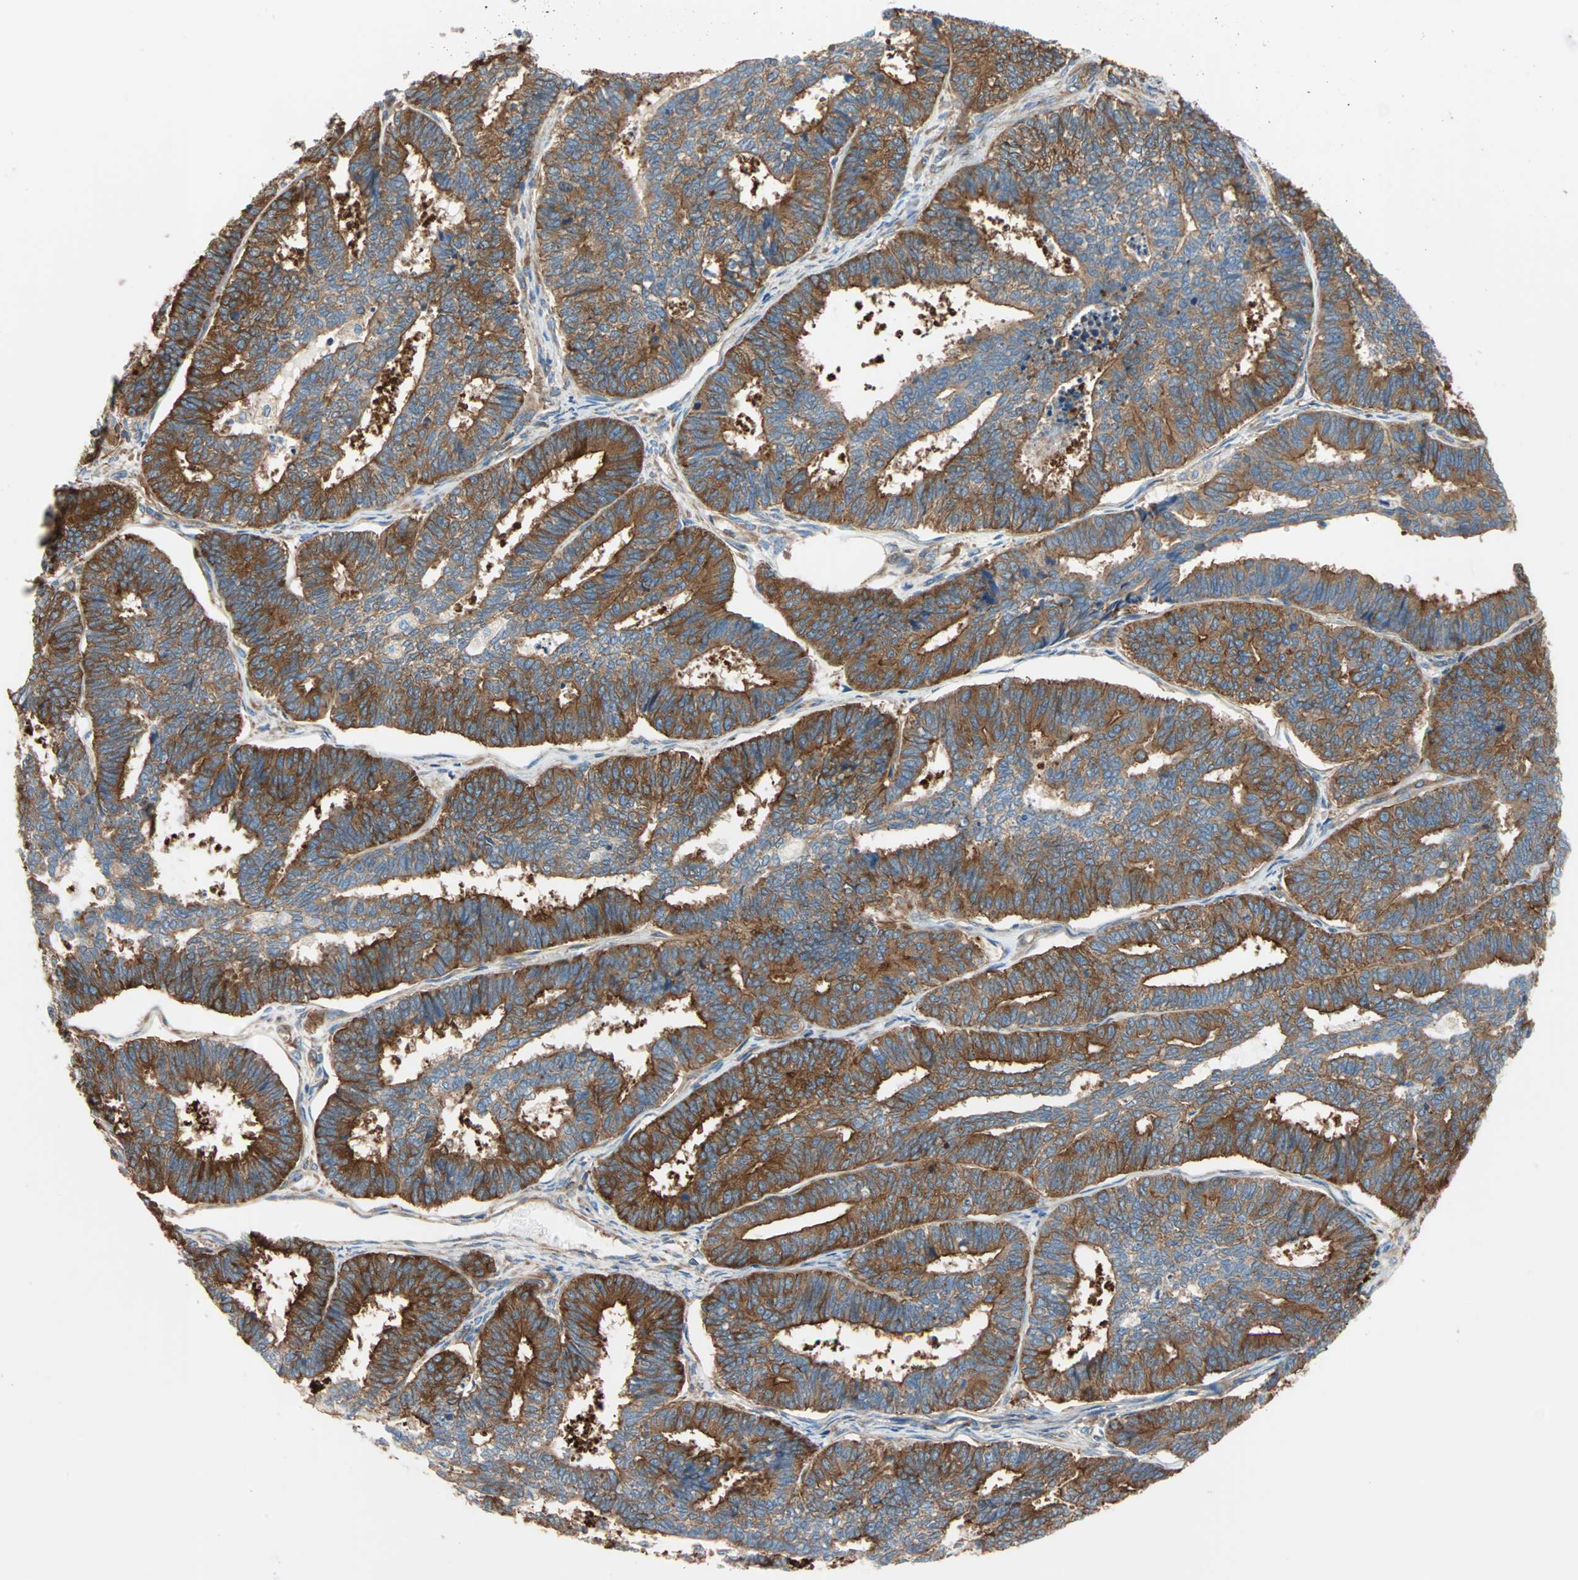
{"staining": {"intensity": "strong", "quantity": ">75%", "location": "cytoplasmic/membranous"}, "tissue": "endometrial cancer", "cell_type": "Tumor cells", "image_type": "cancer", "snomed": [{"axis": "morphology", "description": "Adenocarcinoma, NOS"}, {"axis": "topography", "description": "Endometrium"}], "caption": "This image demonstrates immunohistochemistry staining of human endometrial cancer (adenocarcinoma), with high strong cytoplasmic/membranous positivity in approximately >75% of tumor cells.", "gene": "EEF2", "patient": {"sex": "female", "age": 70}}